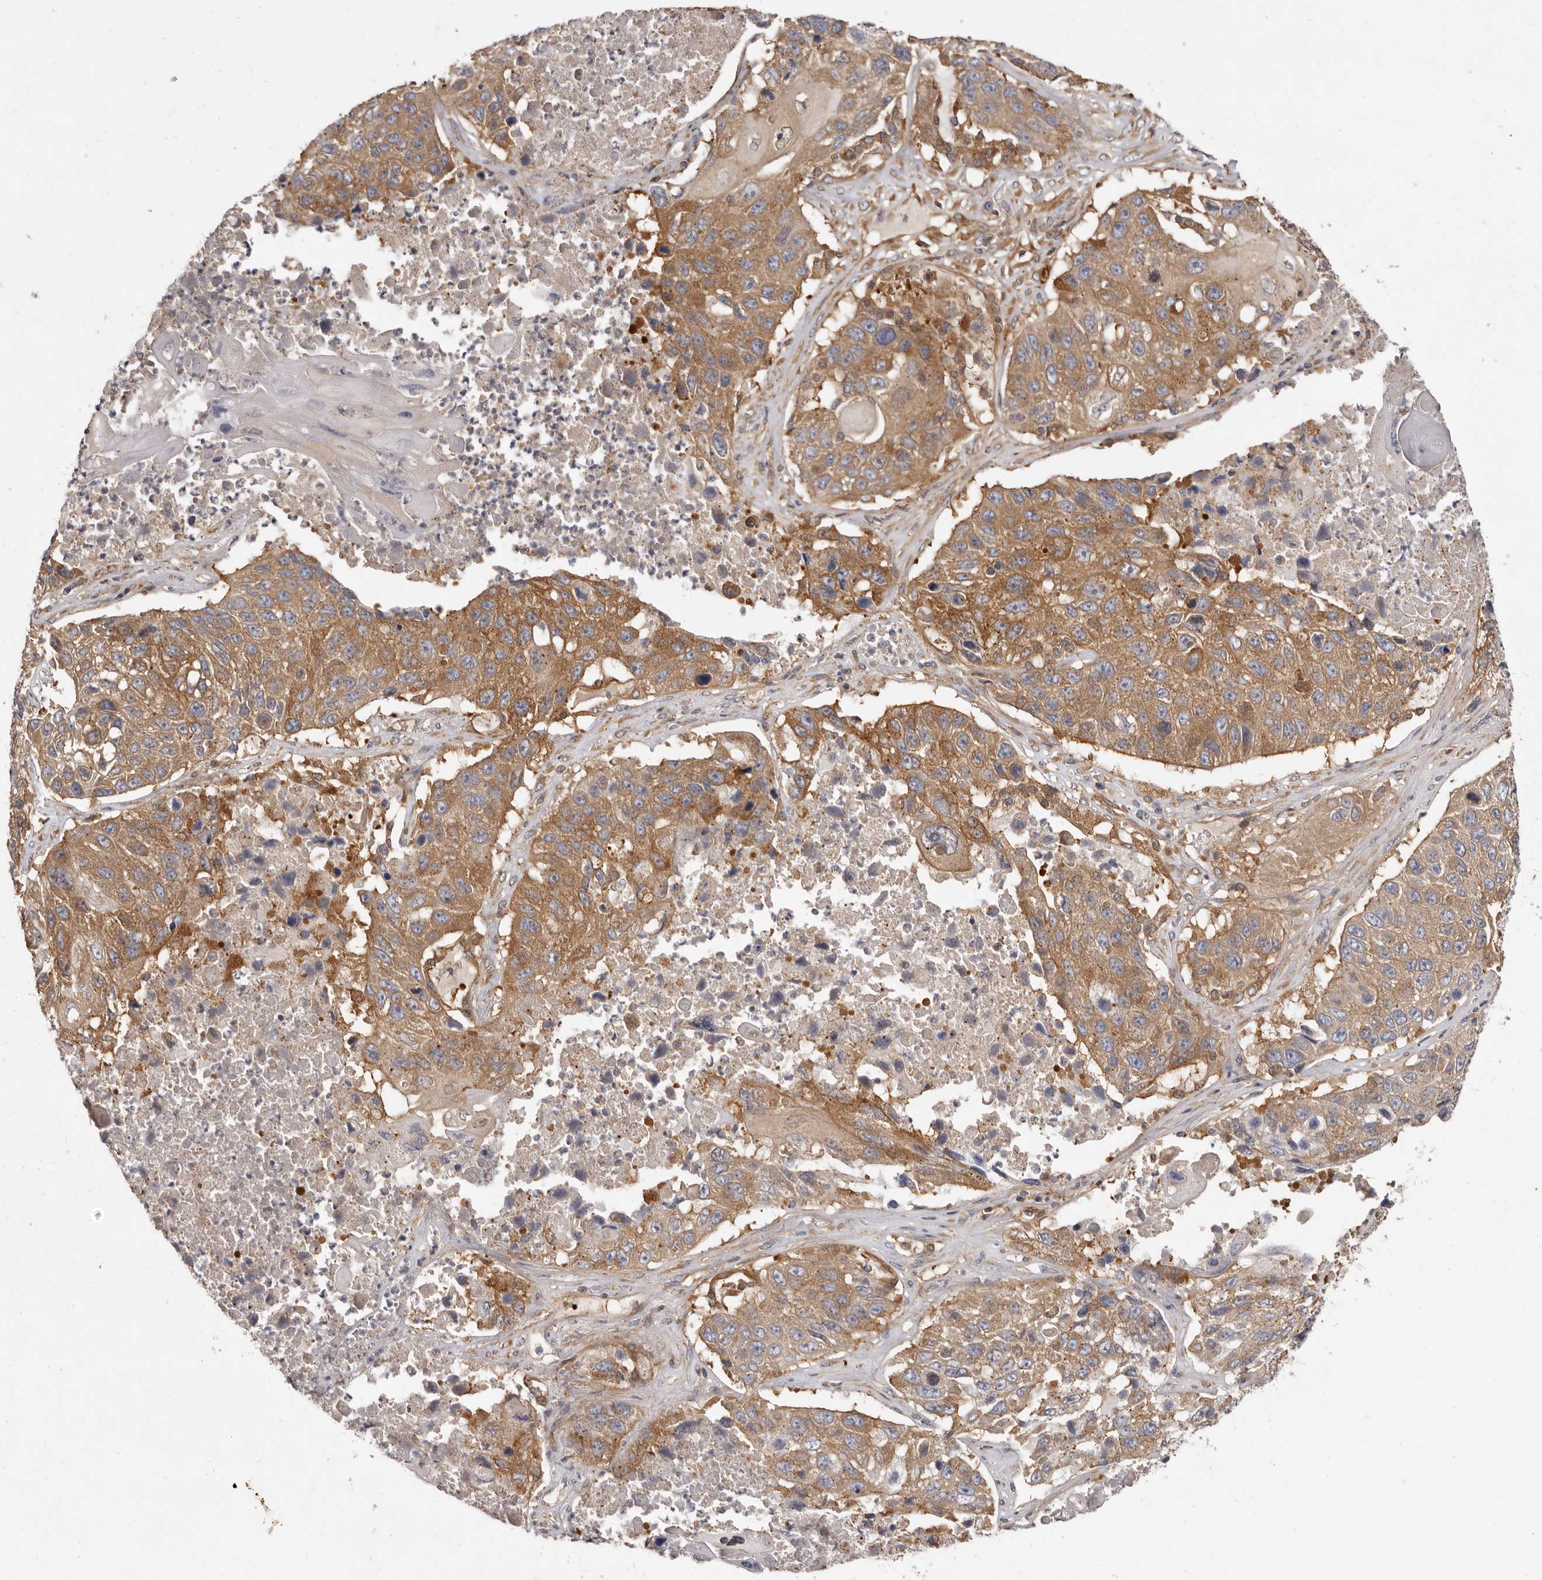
{"staining": {"intensity": "moderate", "quantity": ">75%", "location": "cytoplasmic/membranous"}, "tissue": "lung cancer", "cell_type": "Tumor cells", "image_type": "cancer", "snomed": [{"axis": "morphology", "description": "Squamous cell carcinoma, NOS"}, {"axis": "topography", "description": "Lung"}], "caption": "DAB immunohistochemical staining of human lung squamous cell carcinoma exhibits moderate cytoplasmic/membranous protein staining in about >75% of tumor cells.", "gene": "ADAMTS20", "patient": {"sex": "male", "age": 61}}